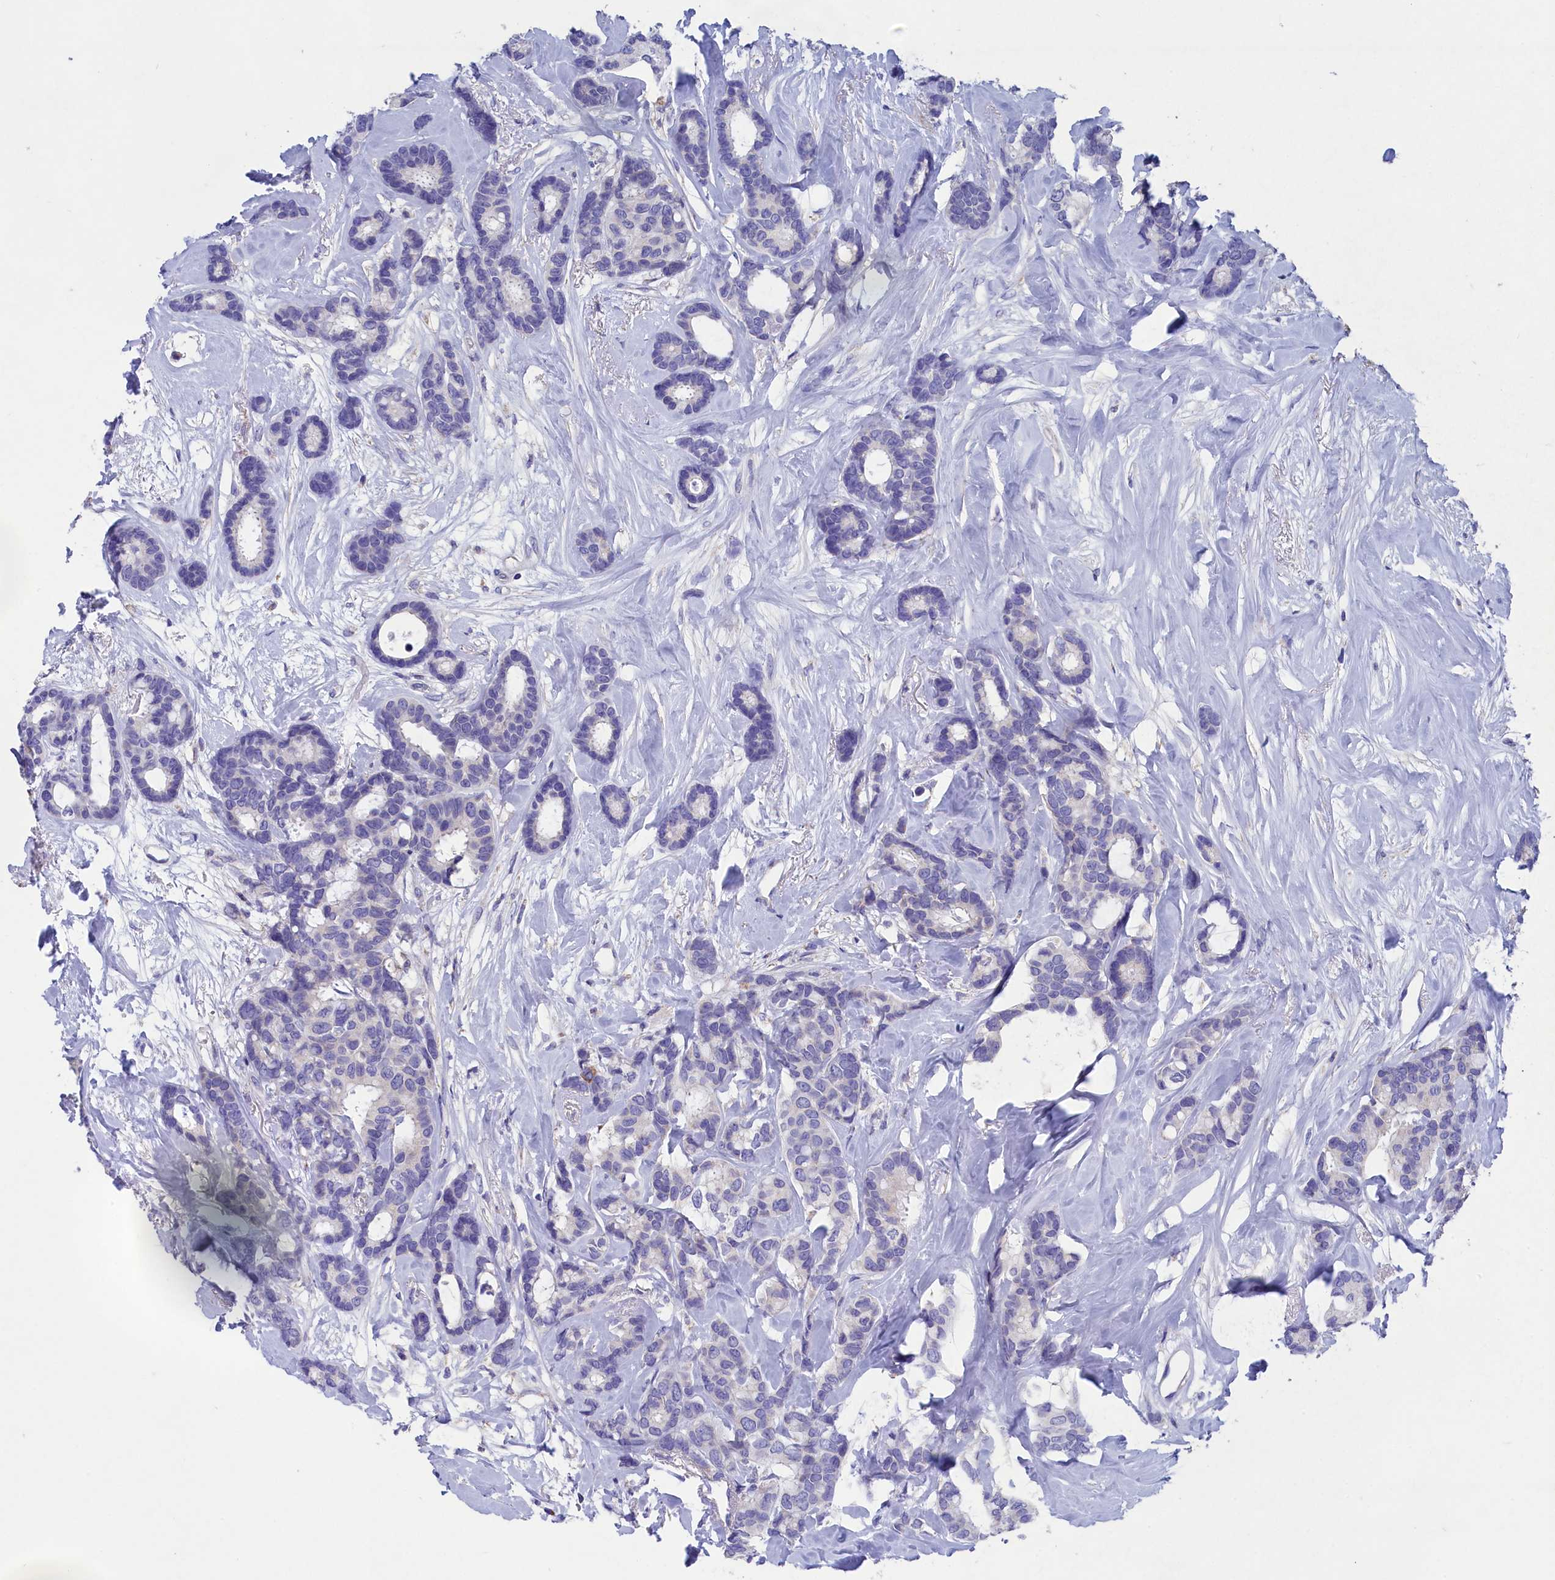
{"staining": {"intensity": "negative", "quantity": "none", "location": "none"}, "tissue": "breast cancer", "cell_type": "Tumor cells", "image_type": "cancer", "snomed": [{"axis": "morphology", "description": "Duct carcinoma"}, {"axis": "topography", "description": "Breast"}], "caption": "An immunohistochemistry (IHC) photomicrograph of breast infiltrating ductal carcinoma is shown. There is no staining in tumor cells of breast infiltrating ductal carcinoma.", "gene": "PRDM12", "patient": {"sex": "female", "age": 87}}